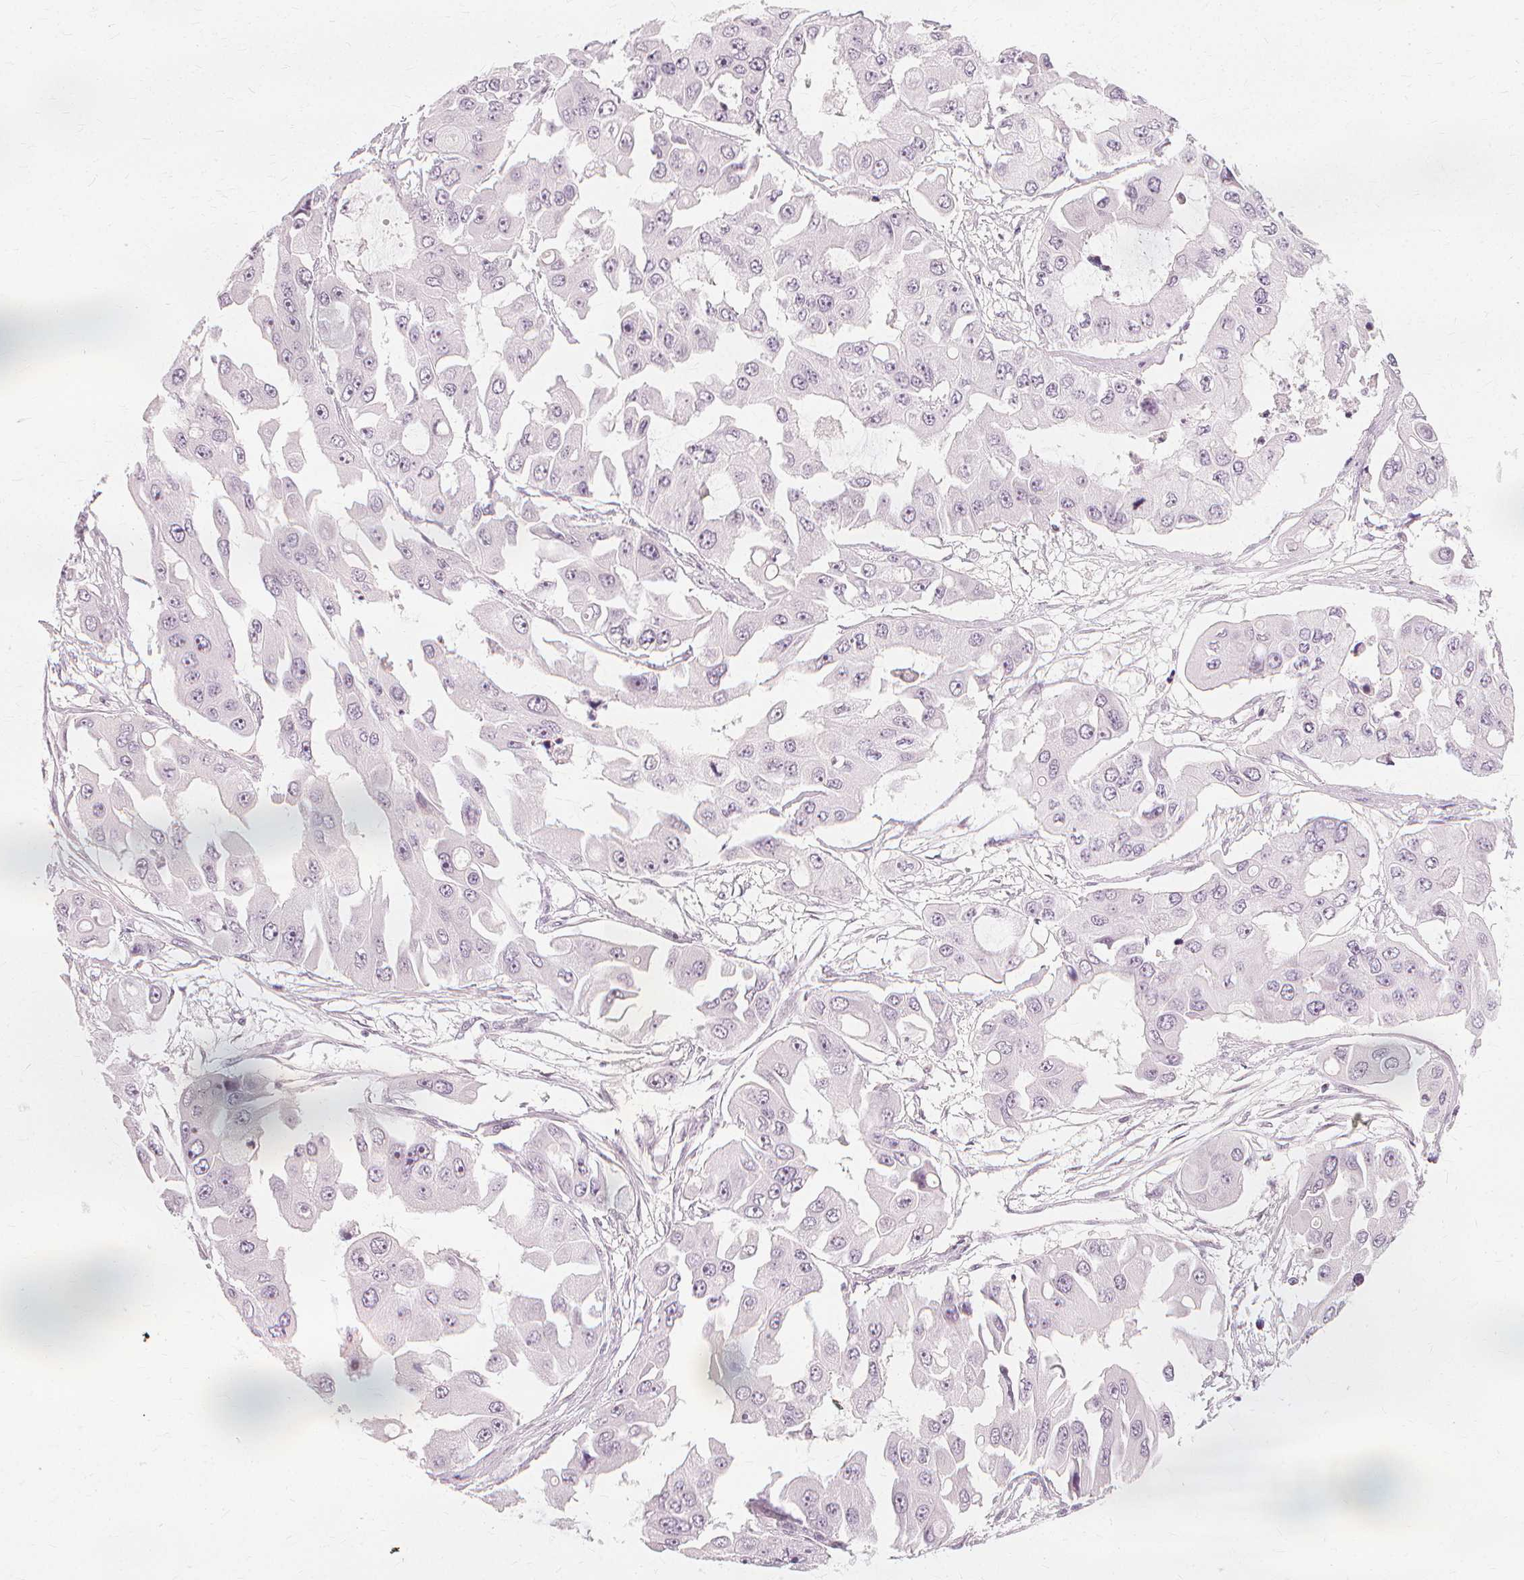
{"staining": {"intensity": "negative", "quantity": "none", "location": "none"}, "tissue": "ovarian cancer", "cell_type": "Tumor cells", "image_type": "cancer", "snomed": [{"axis": "morphology", "description": "Cystadenocarcinoma, serous, NOS"}, {"axis": "topography", "description": "Ovary"}], "caption": "A photomicrograph of human ovarian cancer (serous cystadenocarcinoma) is negative for staining in tumor cells.", "gene": "NXPE1", "patient": {"sex": "female", "age": 56}}